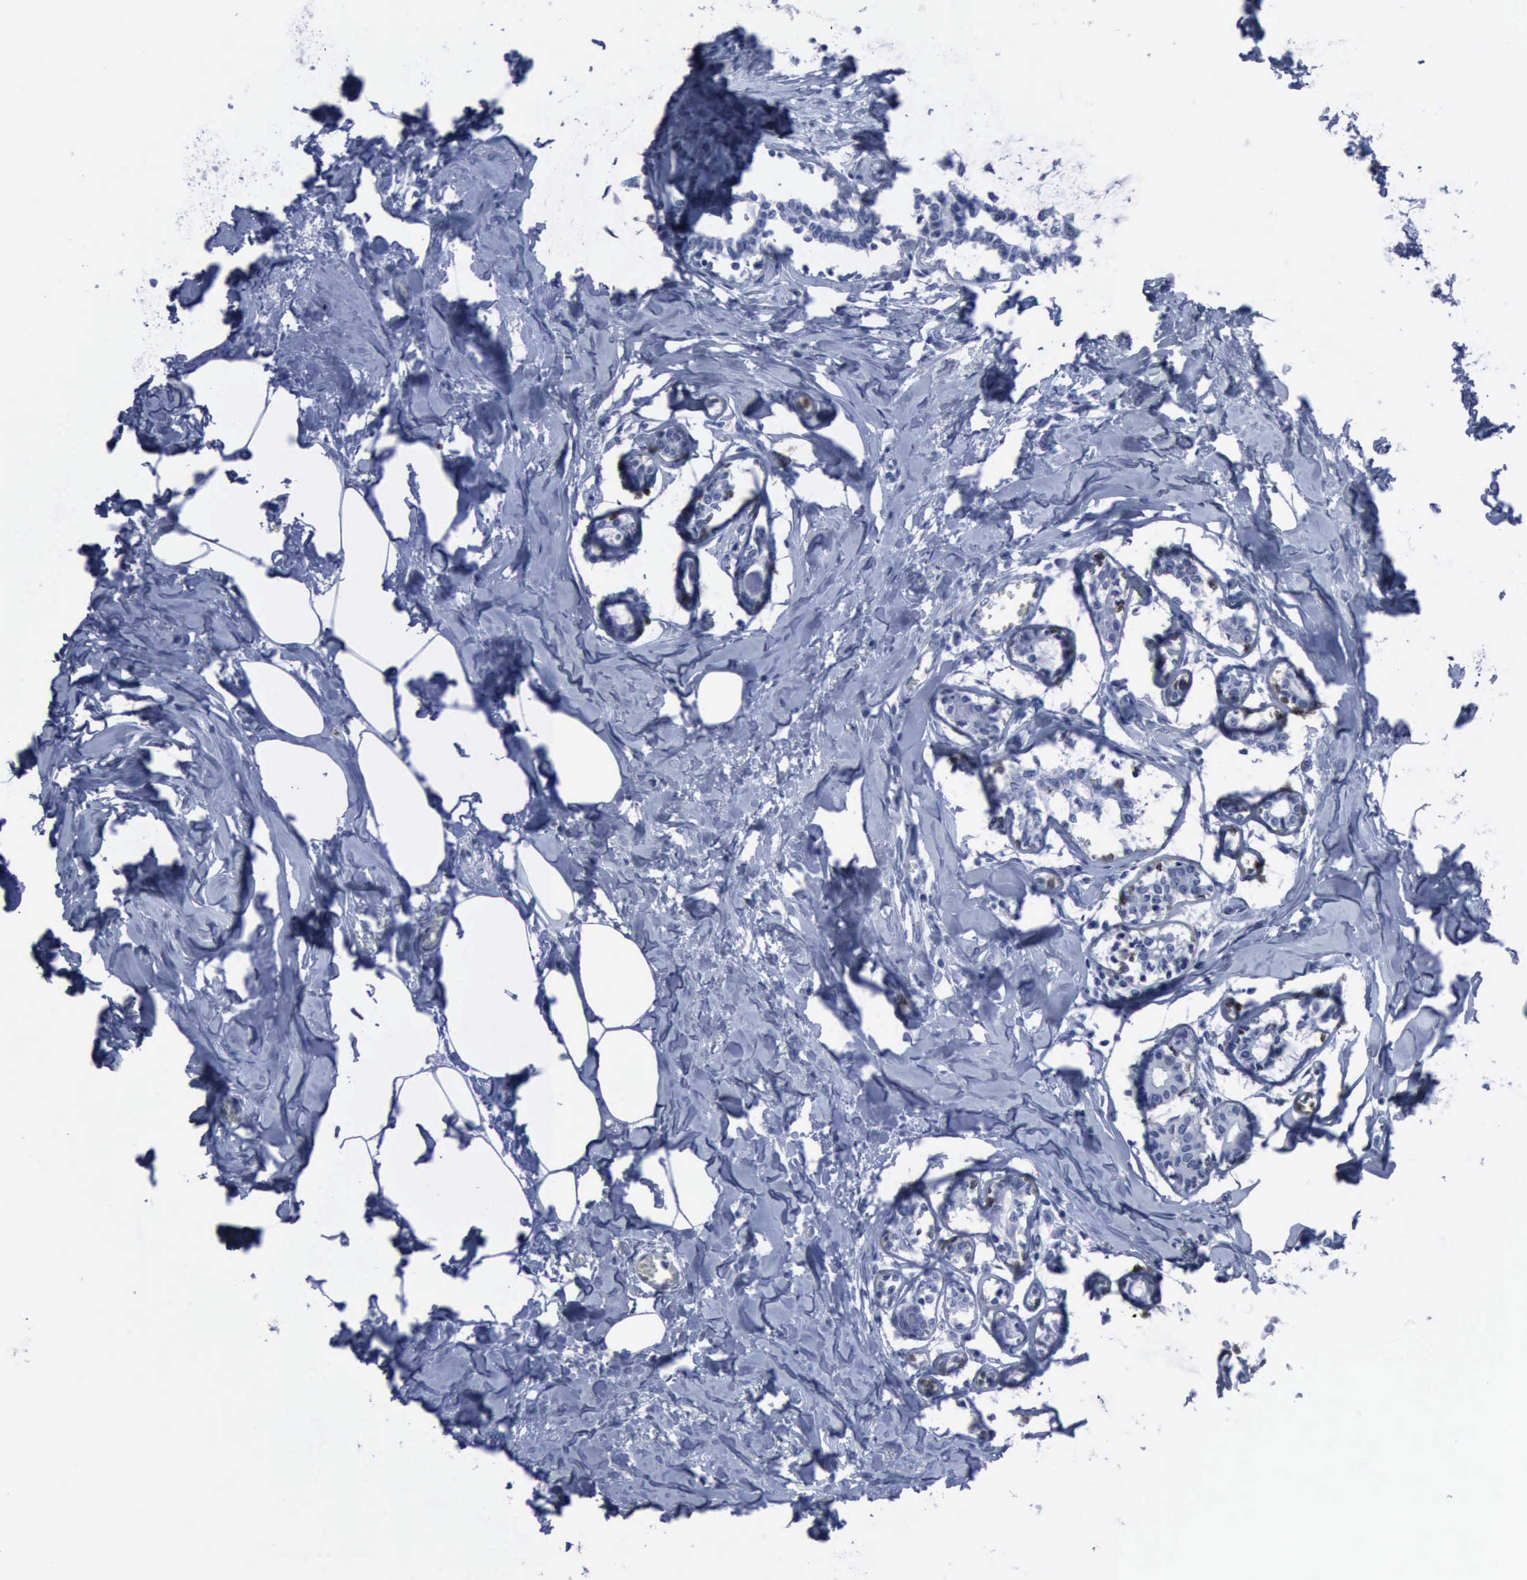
{"staining": {"intensity": "negative", "quantity": "none", "location": "none"}, "tissue": "breast cancer", "cell_type": "Tumor cells", "image_type": "cancer", "snomed": [{"axis": "morphology", "description": "Lobular carcinoma"}, {"axis": "topography", "description": "Breast"}], "caption": "Photomicrograph shows no significant protein staining in tumor cells of breast cancer (lobular carcinoma). The staining was performed using DAB (3,3'-diaminobenzidine) to visualize the protein expression in brown, while the nuclei were stained in blue with hematoxylin (Magnification: 20x).", "gene": "CSTA", "patient": {"sex": "female", "age": 51}}